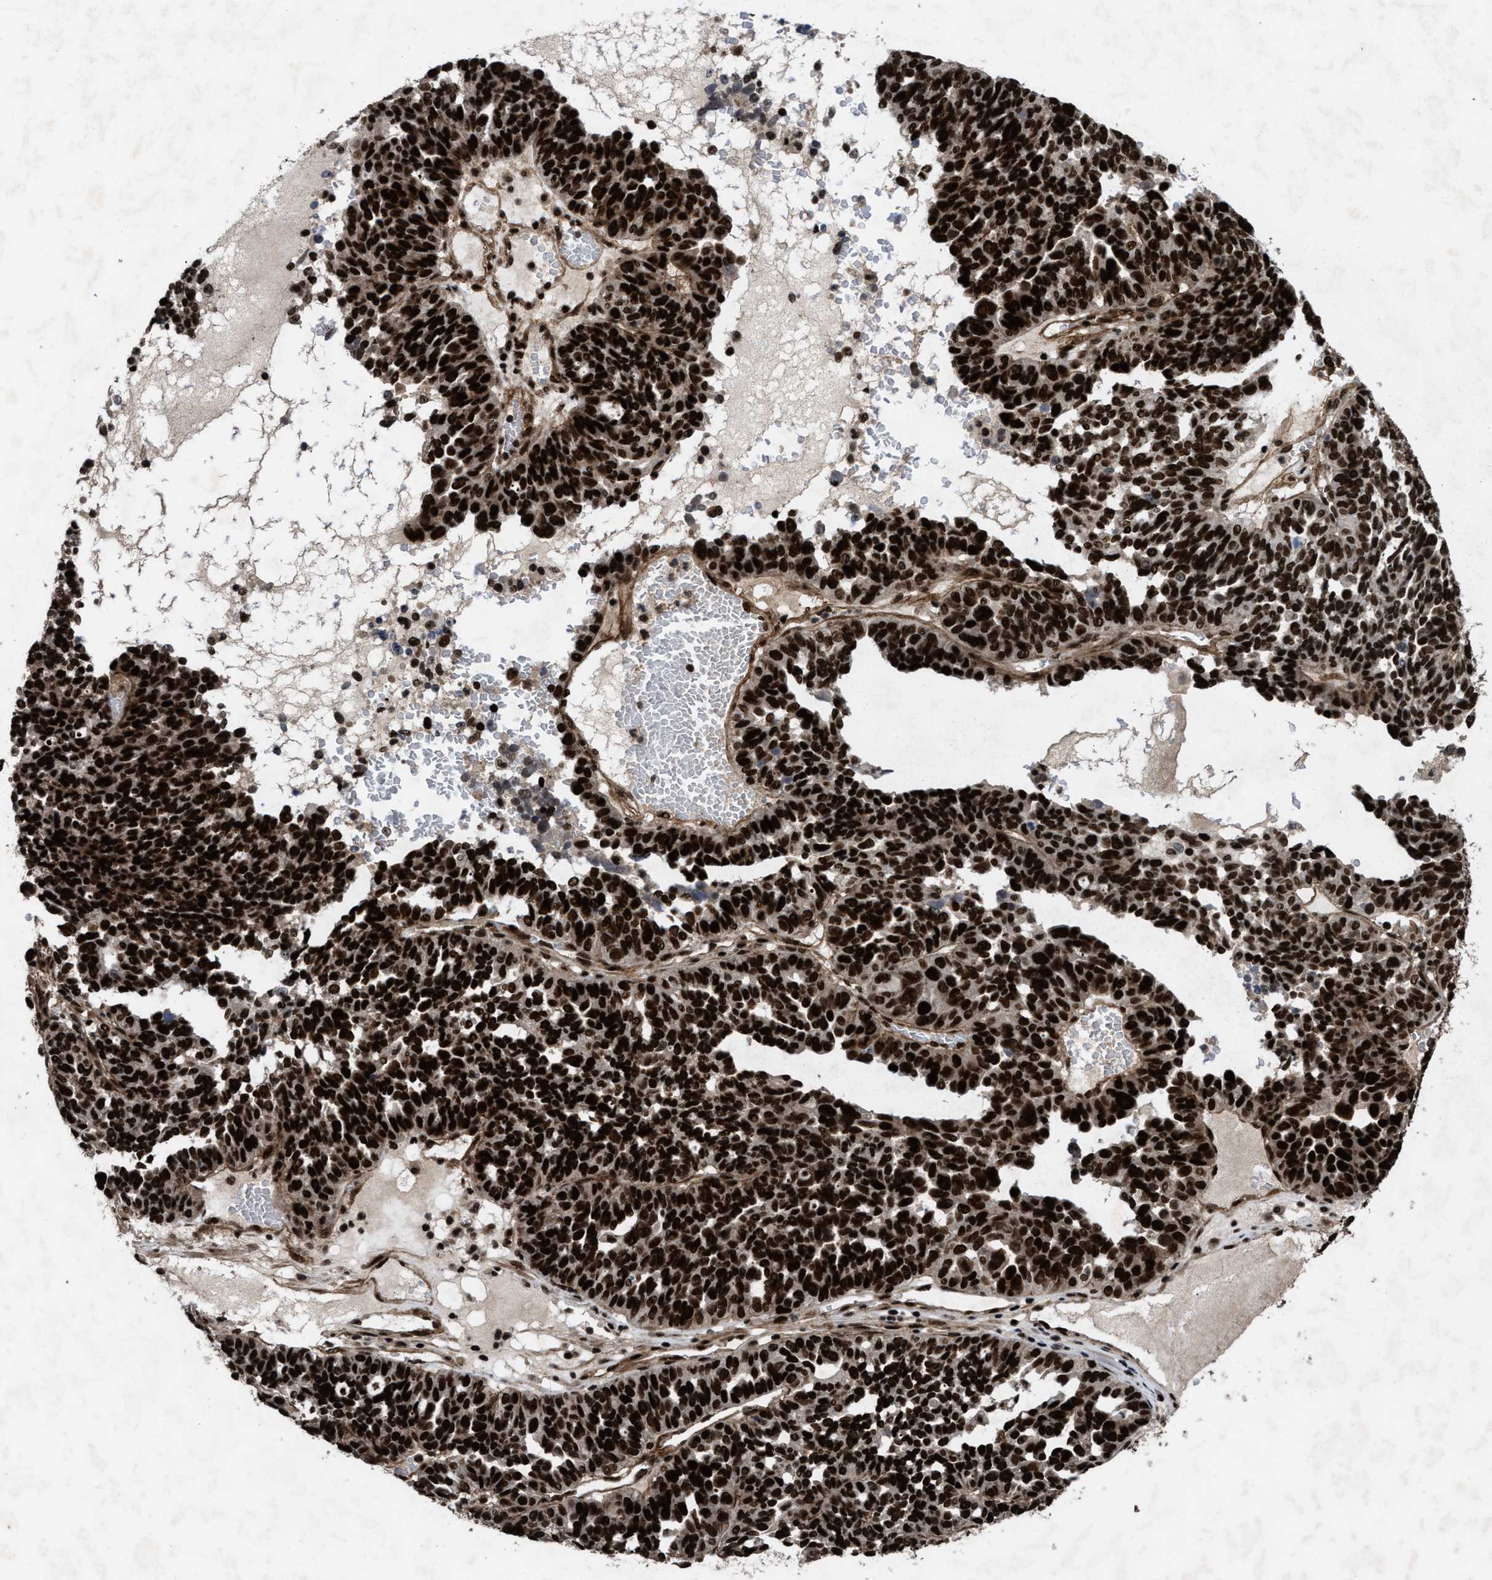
{"staining": {"intensity": "strong", "quantity": ">75%", "location": "nuclear"}, "tissue": "ovarian cancer", "cell_type": "Tumor cells", "image_type": "cancer", "snomed": [{"axis": "morphology", "description": "Cystadenocarcinoma, serous, NOS"}, {"axis": "topography", "description": "Ovary"}], "caption": "A brown stain highlights strong nuclear positivity of a protein in ovarian cancer tumor cells.", "gene": "WIZ", "patient": {"sex": "female", "age": 59}}